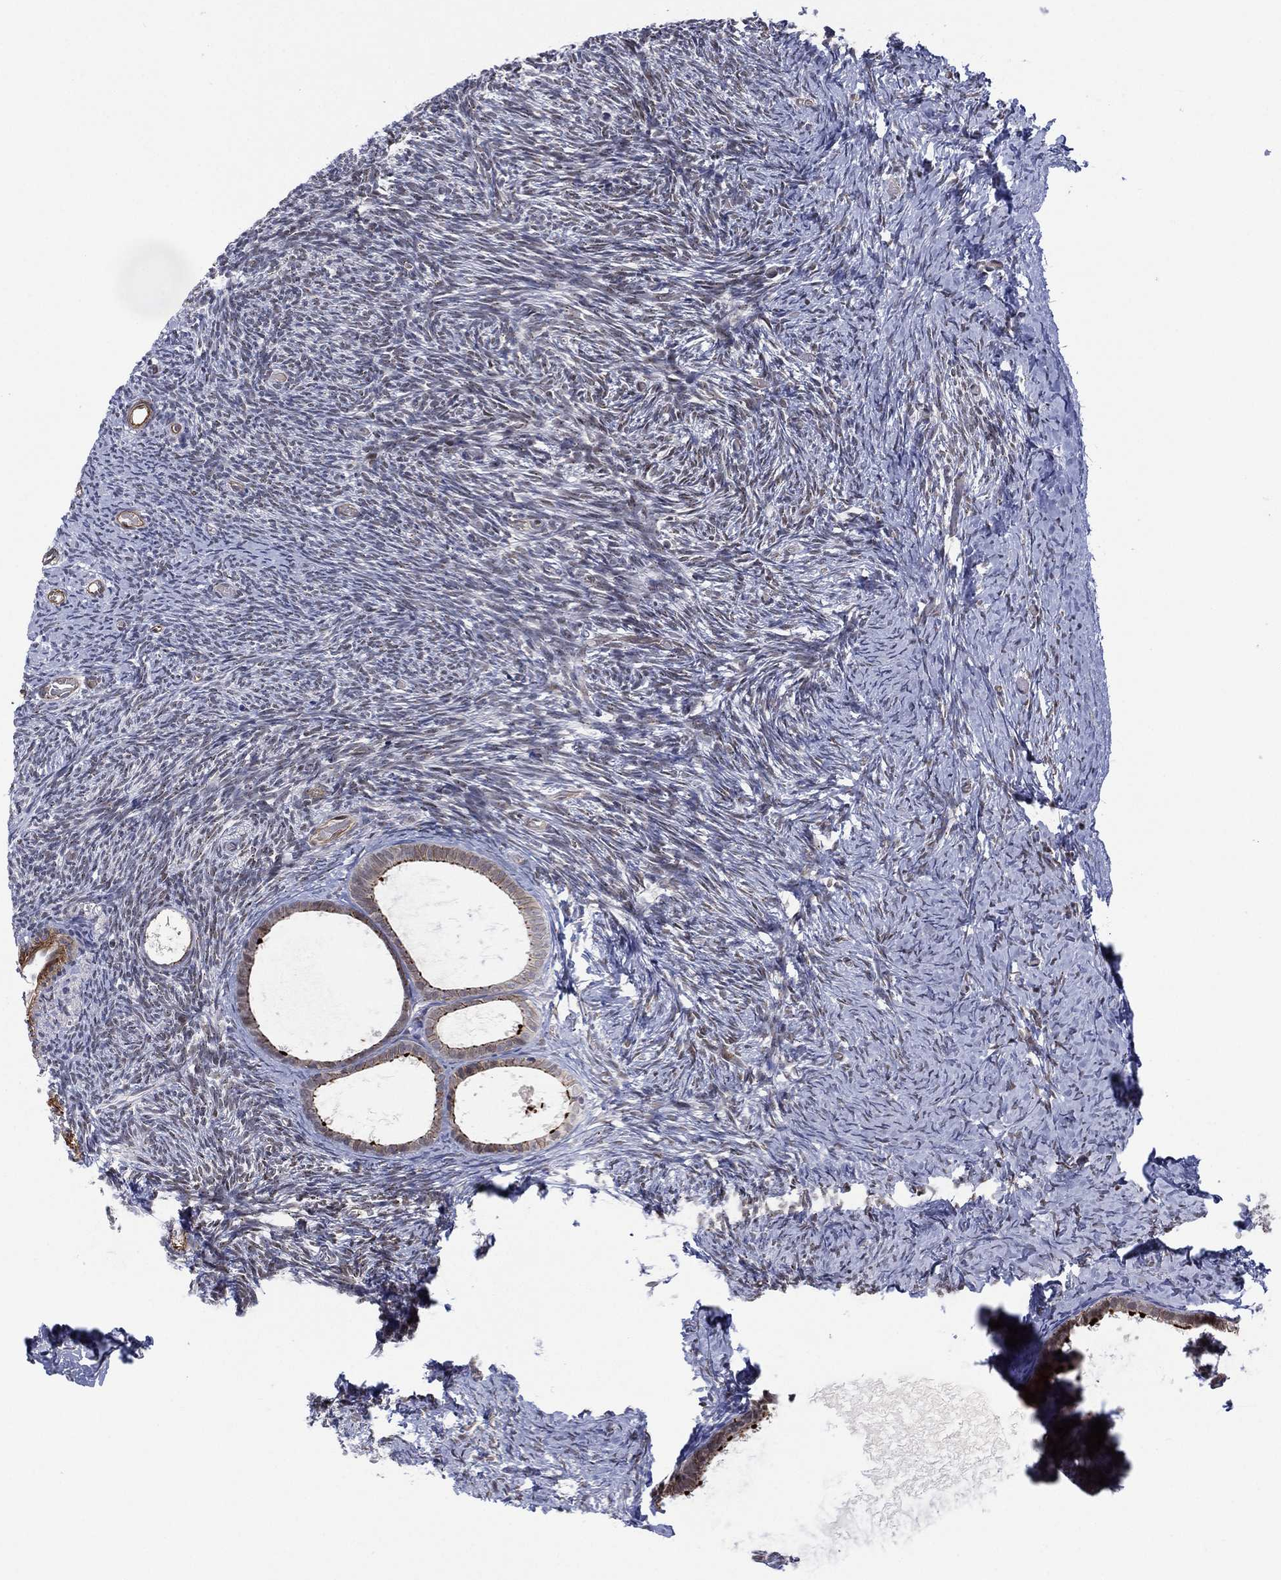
{"staining": {"intensity": "negative", "quantity": "none", "location": "none"}, "tissue": "ovary", "cell_type": "Follicle cells", "image_type": "normal", "snomed": [{"axis": "morphology", "description": "Normal tissue, NOS"}, {"axis": "topography", "description": "Ovary"}], "caption": "IHC of unremarkable human ovary reveals no expression in follicle cells. (Brightfield microscopy of DAB (3,3'-diaminobenzidine) immunohistochemistry (IHC) at high magnification).", "gene": "GSE1", "patient": {"sex": "female", "age": 39}}